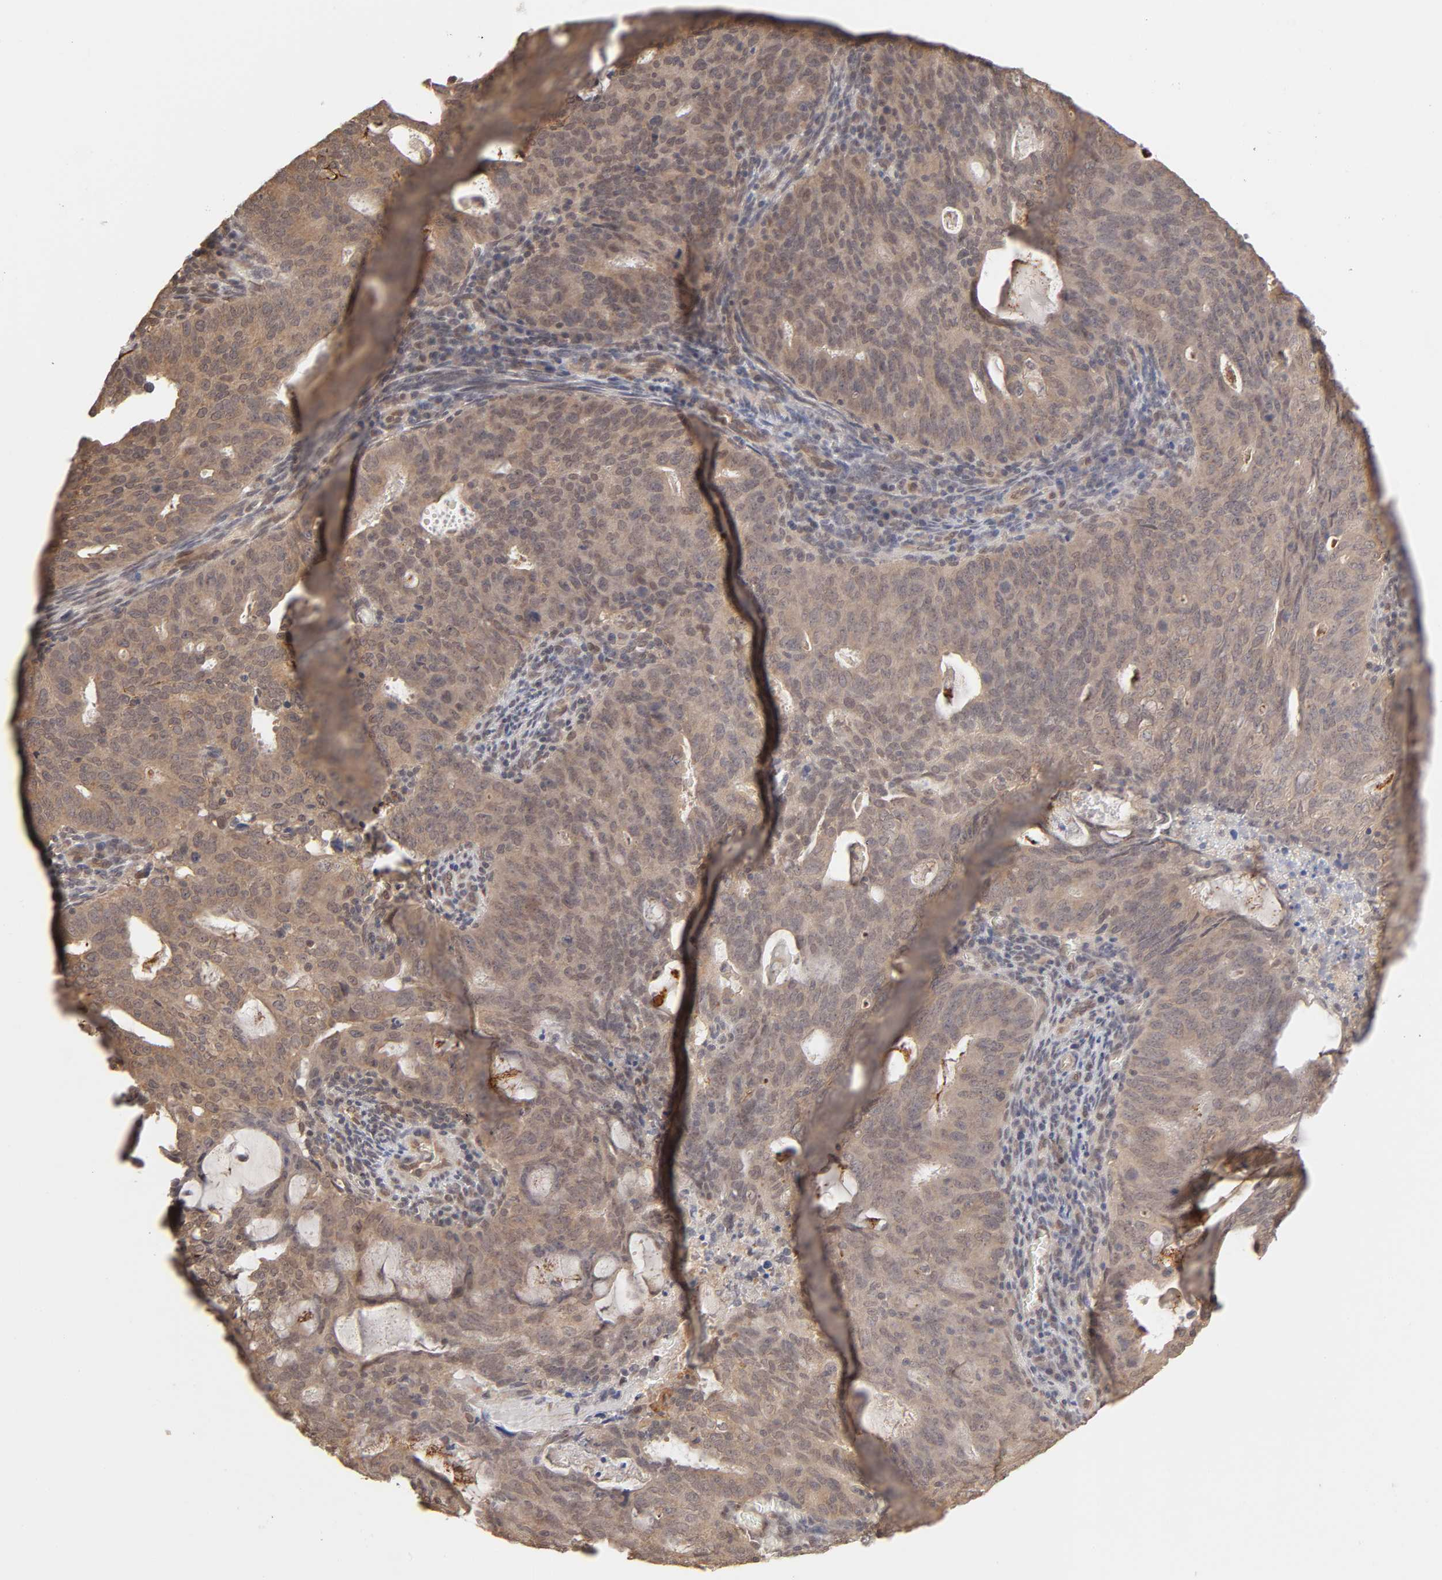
{"staining": {"intensity": "moderate", "quantity": ">75%", "location": "cytoplasmic/membranous"}, "tissue": "cervical cancer", "cell_type": "Tumor cells", "image_type": "cancer", "snomed": [{"axis": "morphology", "description": "Adenocarcinoma, NOS"}, {"axis": "topography", "description": "Cervix"}], "caption": "Adenocarcinoma (cervical) stained with immunohistochemistry exhibits moderate cytoplasmic/membranous positivity in about >75% of tumor cells.", "gene": "MAPK1", "patient": {"sex": "female", "age": 44}}